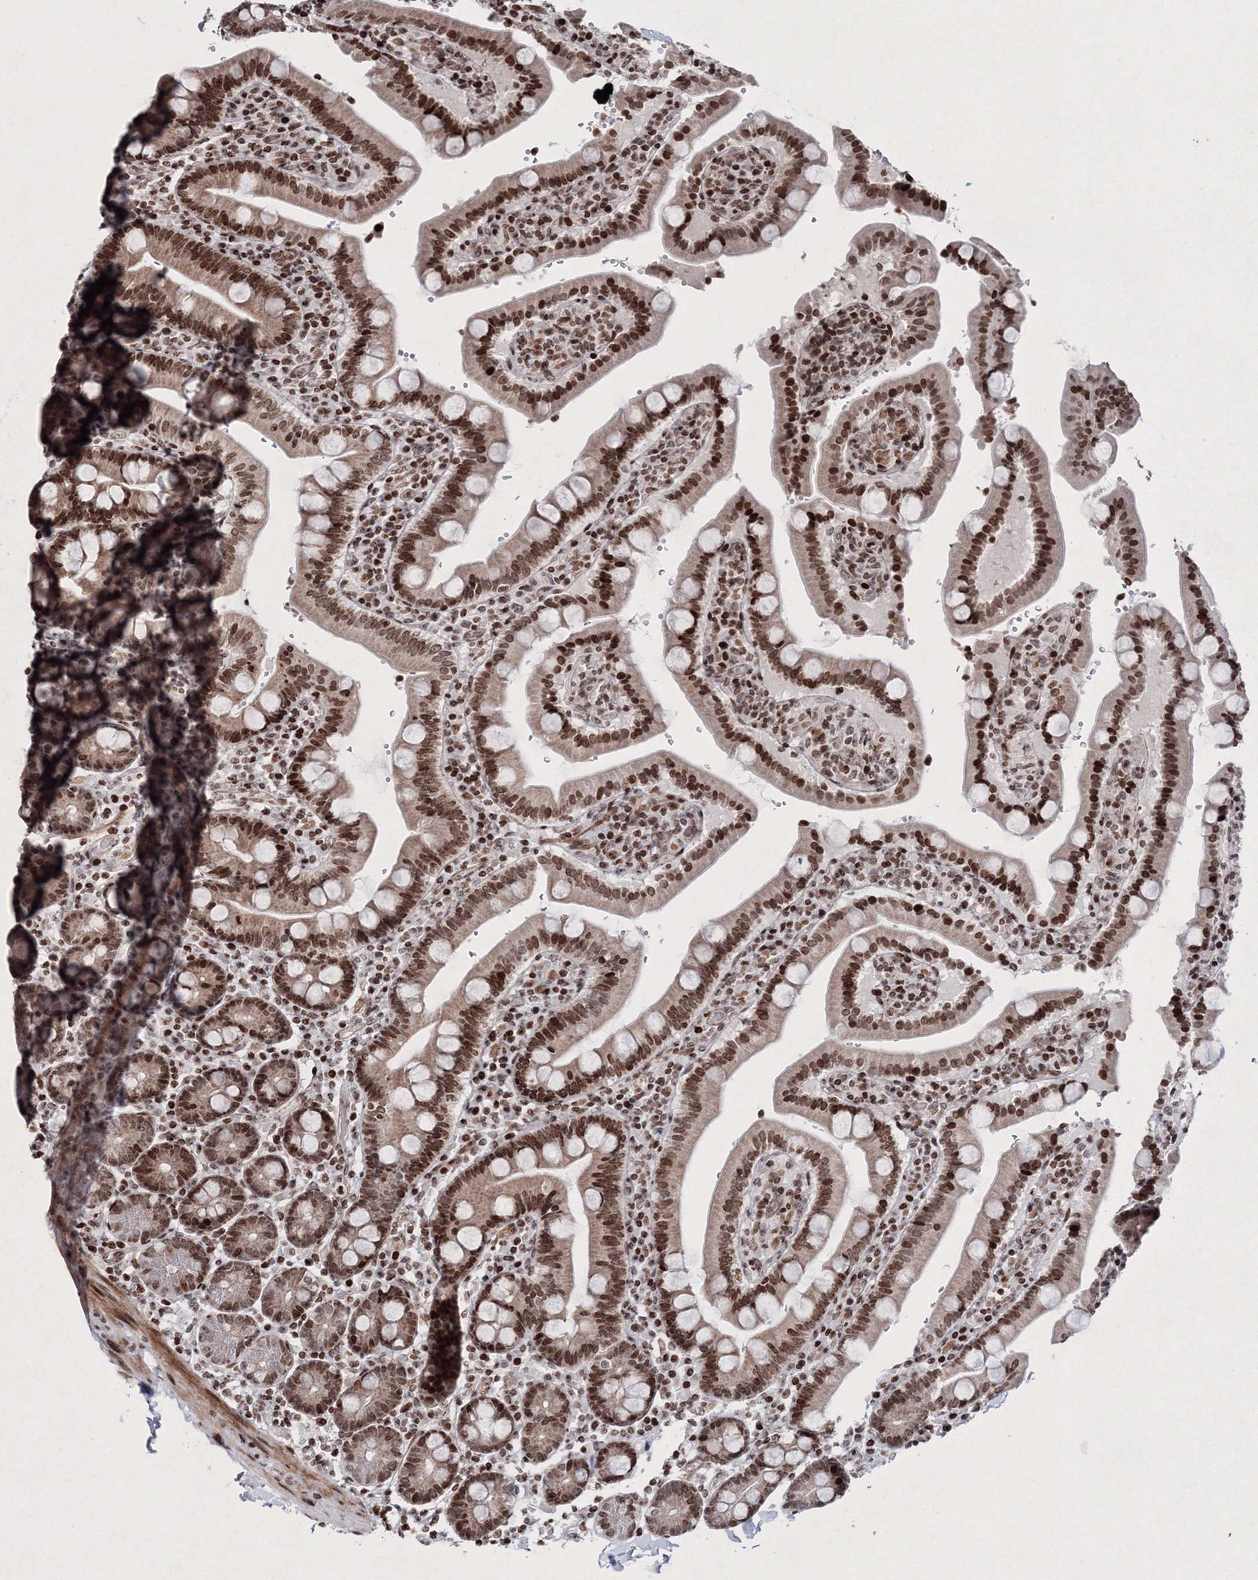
{"staining": {"intensity": "moderate", "quantity": ">75%", "location": "nuclear"}, "tissue": "duodenum", "cell_type": "Glandular cells", "image_type": "normal", "snomed": [{"axis": "morphology", "description": "Normal tissue, NOS"}, {"axis": "topography", "description": "Small intestine, NOS"}], "caption": "Glandular cells display medium levels of moderate nuclear expression in about >75% of cells in normal duodenum. The protein of interest is shown in brown color, while the nuclei are stained blue.", "gene": "SMIM29", "patient": {"sex": "female", "age": 71}}